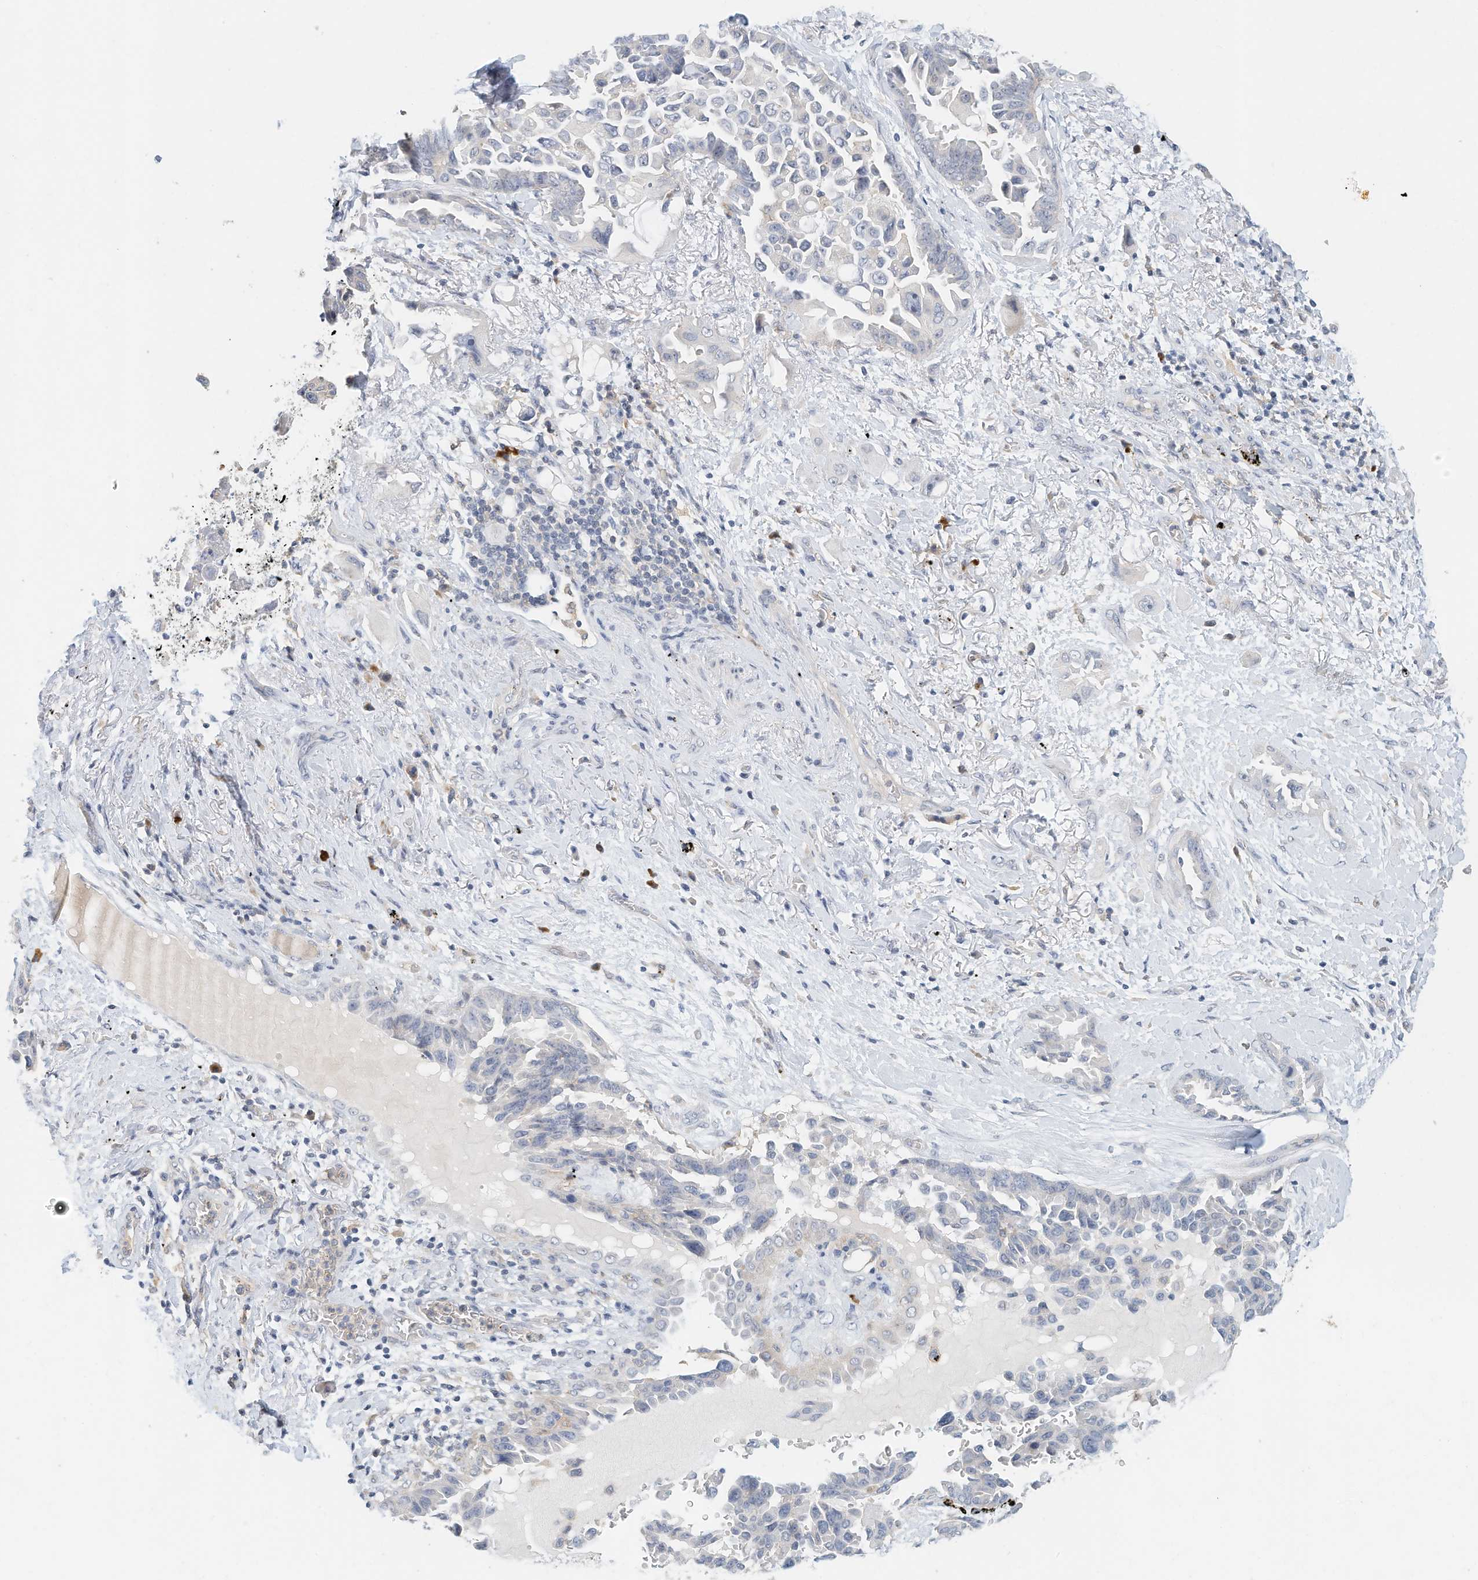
{"staining": {"intensity": "negative", "quantity": "none", "location": "none"}, "tissue": "lung cancer", "cell_type": "Tumor cells", "image_type": "cancer", "snomed": [{"axis": "morphology", "description": "Adenocarcinoma, NOS"}, {"axis": "topography", "description": "Lung"}], "caption": "High power microscopy image of an immunohistochemistry (IHC) photomicrograph of lung cancer, revealing no significant expression in tumor cells. (DAB IHC visualized using brightfield microscopy, high magnification).", "gene": "MICAL1", "patient": {"sex": "female", "age": 67}}